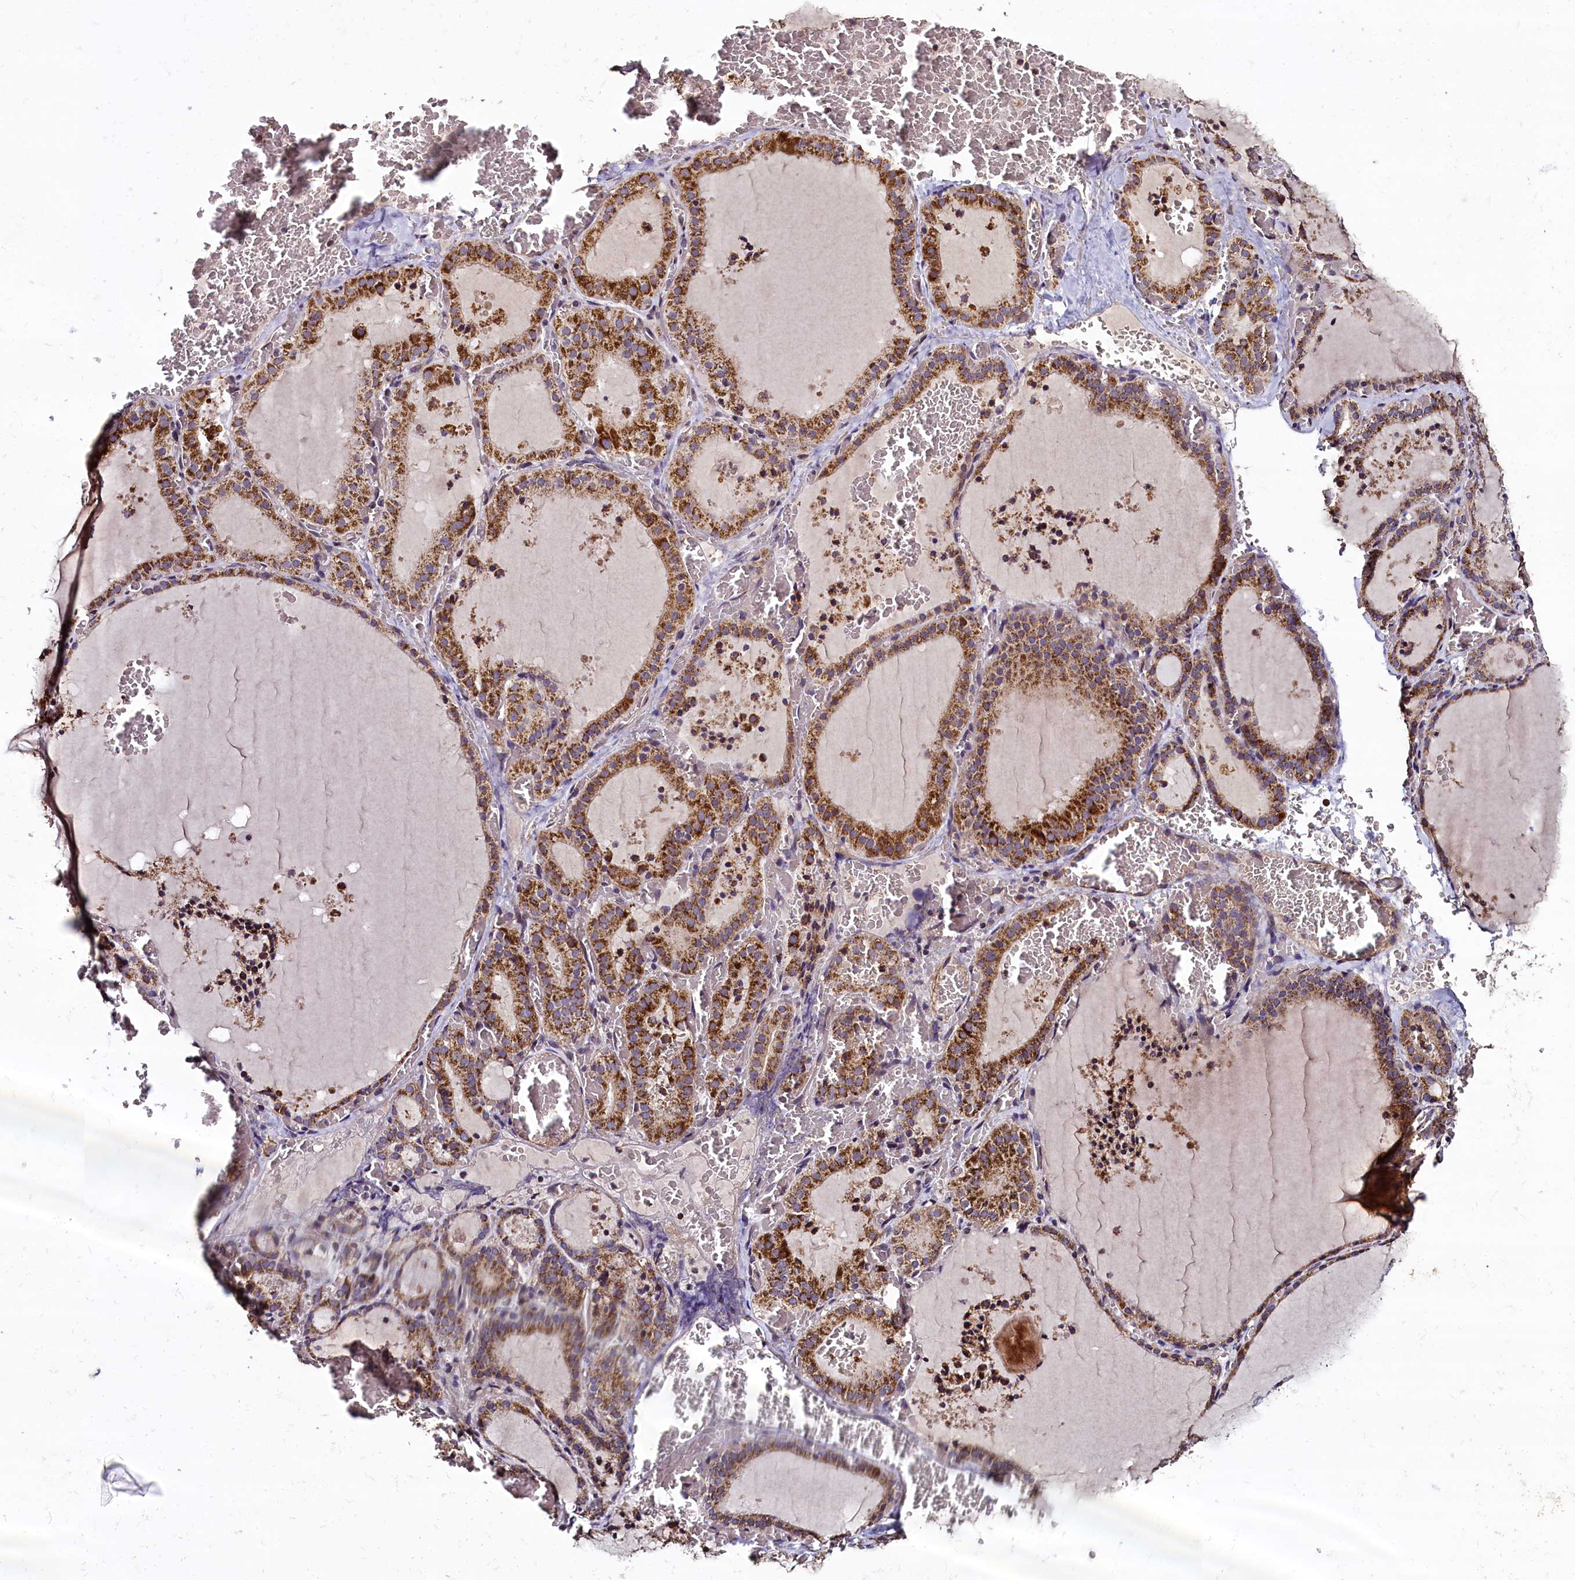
{"staining": {"intensity": "strong", "quantity": ">75%", "location": "cytoplasmic/membranous"}, "tissue": "thyroid gland", "cell_type": "Glandular cells", "image_type": "normal", "snomed": [{"axis": "morphology", "description": "Normal tissue, NOS"}, {"axis": "topography", "description": "Thyroid gland"}], "caption": "A high amount of strong cytoplasmic/membranous expression is appreciated in approximately >75% of glandular cells in unremarkable thyroid gland.", "gene": "COQ9", "patient": {"sex": "female", "age": 39}}